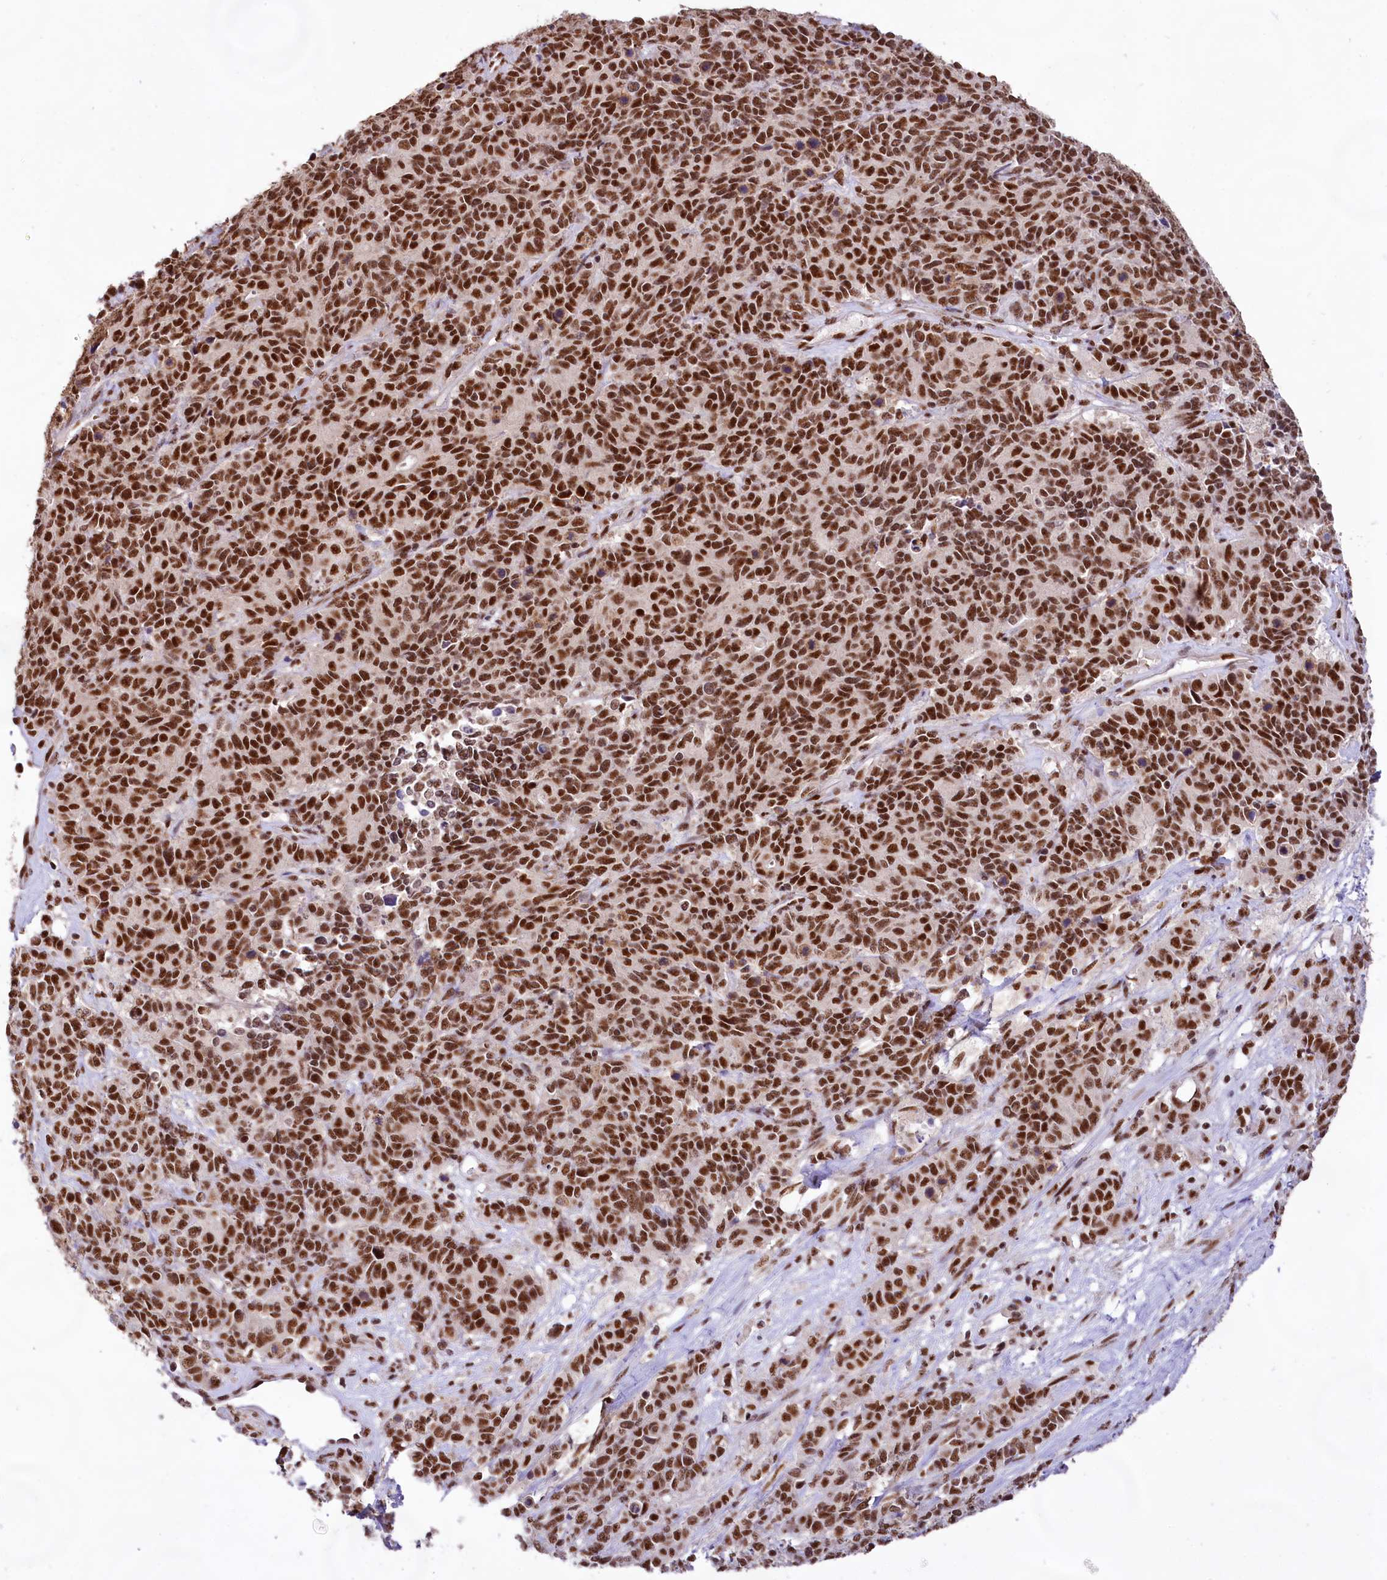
{"staining": {"intensity": "strong", "quantity": ">75%", "location": "nuclear"}, "tissue": "cervical cancer", "cell_type": "Tumor cells", "image_type": "cancer", "snomed": [{"axis": "morphology", "description": "Squamous cell carcinoma, NOS"}, {"axis": "topography", "description": "Cervix"}], "caption": "High-magnification brightfield microscopy of cervical cancer stained with DAB (brown) and counterstained with hematoxylin (blue). tumor cells exhibit strong nuclear expression is present in approximately>75% of cells.", "gene": "HIRA", "patient": {"sex": "female", "age": 60}}